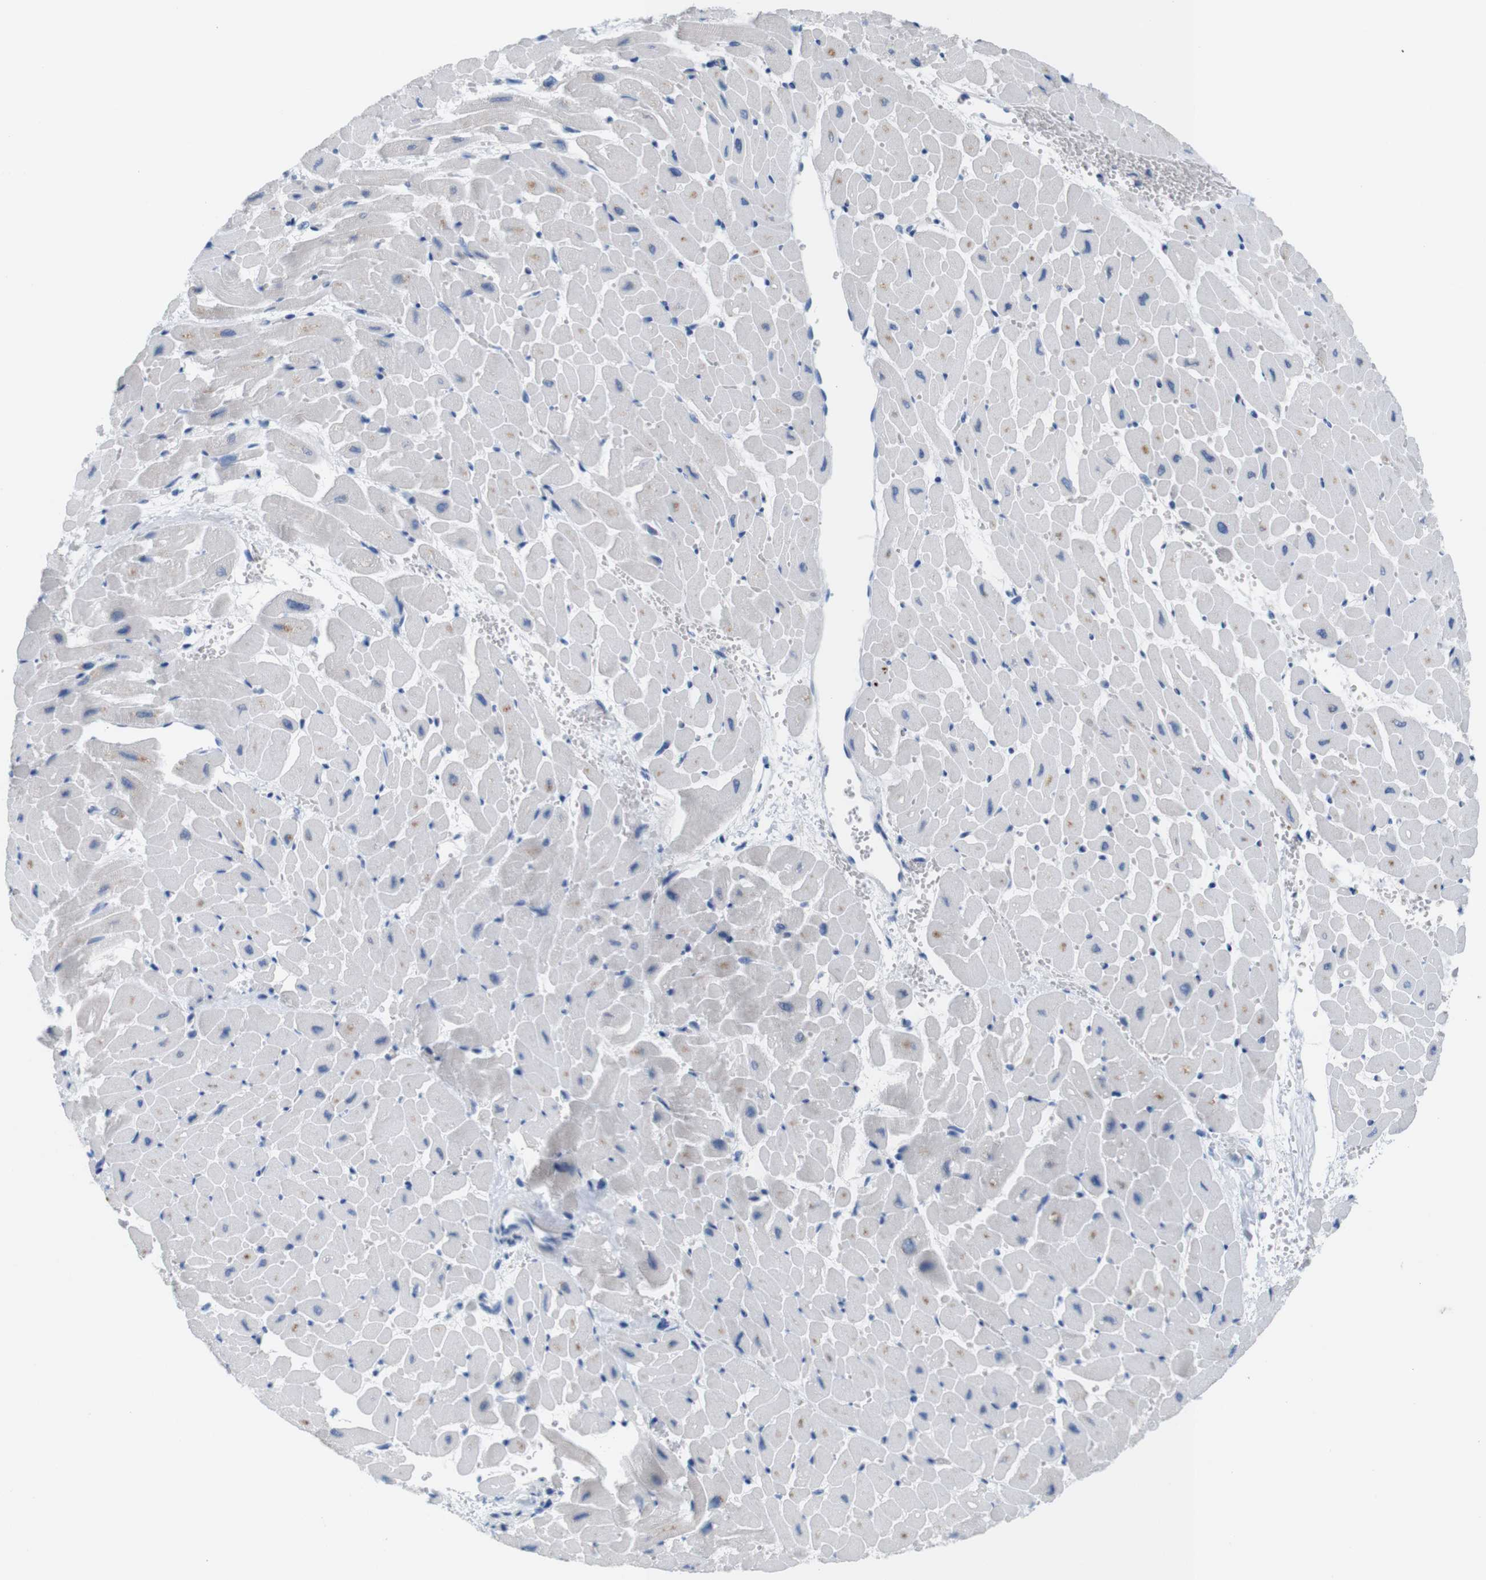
{"staining": {"intensity": "negative", "quantity": "none", "location": "none"}, "tissue": "heart muscle", "cell_type": "Cardiomyocytes", "image_type": "normal", "snomed": [{"axis": "morphology", "description": "Normal tissue, NOS"}, {"axis": "topography", "description": "Heart"}], "caption": "Normal heart muscle was stained to show a protein in brown. There is no significant expression in cardiomyocytes. Brightfield microscopy of immunohistochemistry stained with DAB (3,3'-diaminobenzidine) (brown) and hematoxylin (blue), captured at high magnification.", "gene": "GOLGA2", "patient": {"sex": "male", "age": 45}}